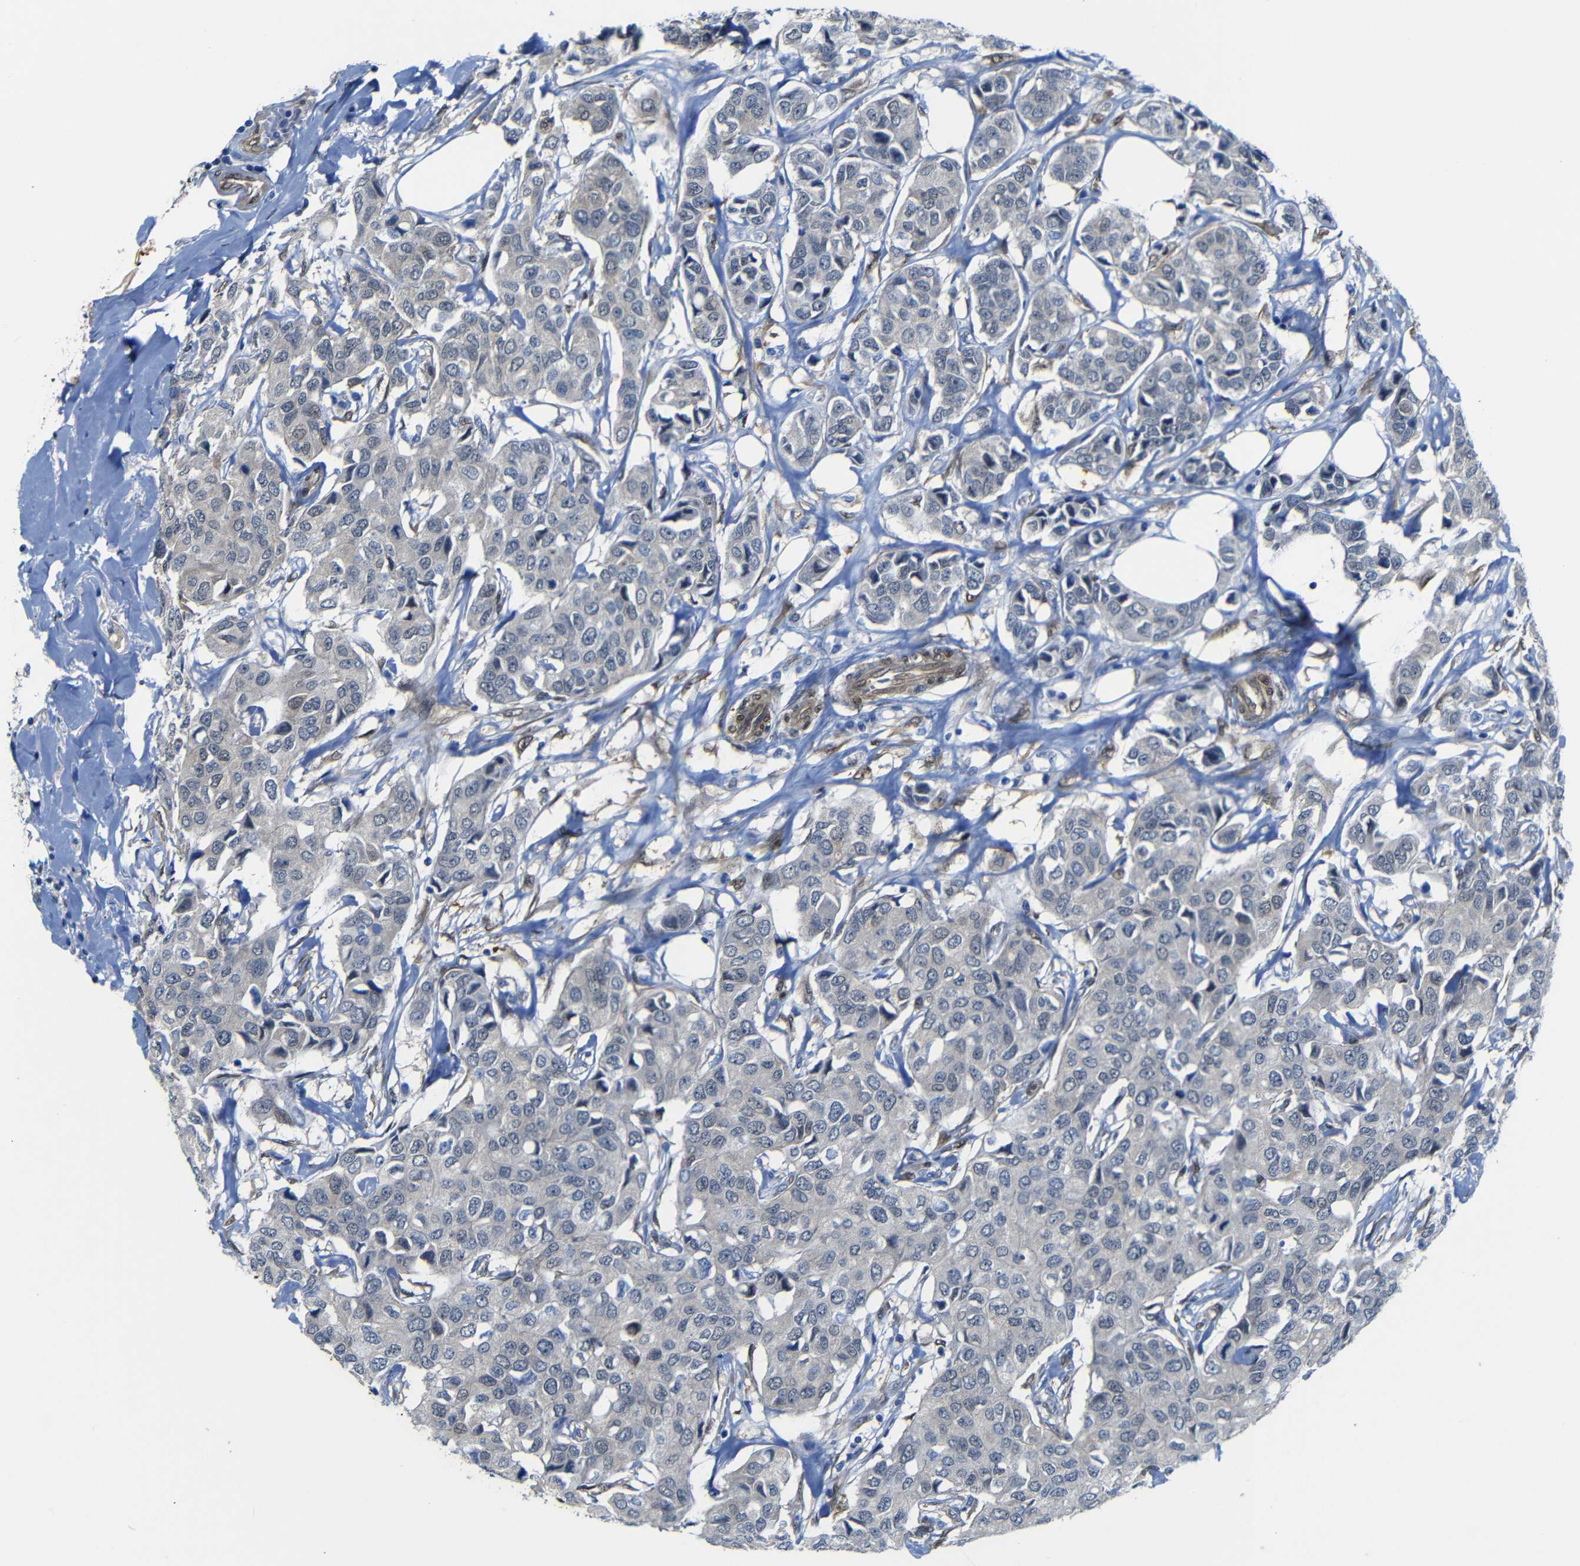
{"staining": {"intensity": "negative", "quantity": "none", "location": "none"}, "tissue": "breast cancer", "cell_type": "Tumor cells", "image_type": "cancer", "snomed": [{"axis": "morphology", "description": "Duct carcinoma"}, {"axis": "topography", "description": "Breast"}], "caption": "This is an immunohistochemistry (IHC) image of human breast cancer. There is no staining in tumor cells.", "gene": "YAP1", "patient": {"sex": "female", "age": 80}}